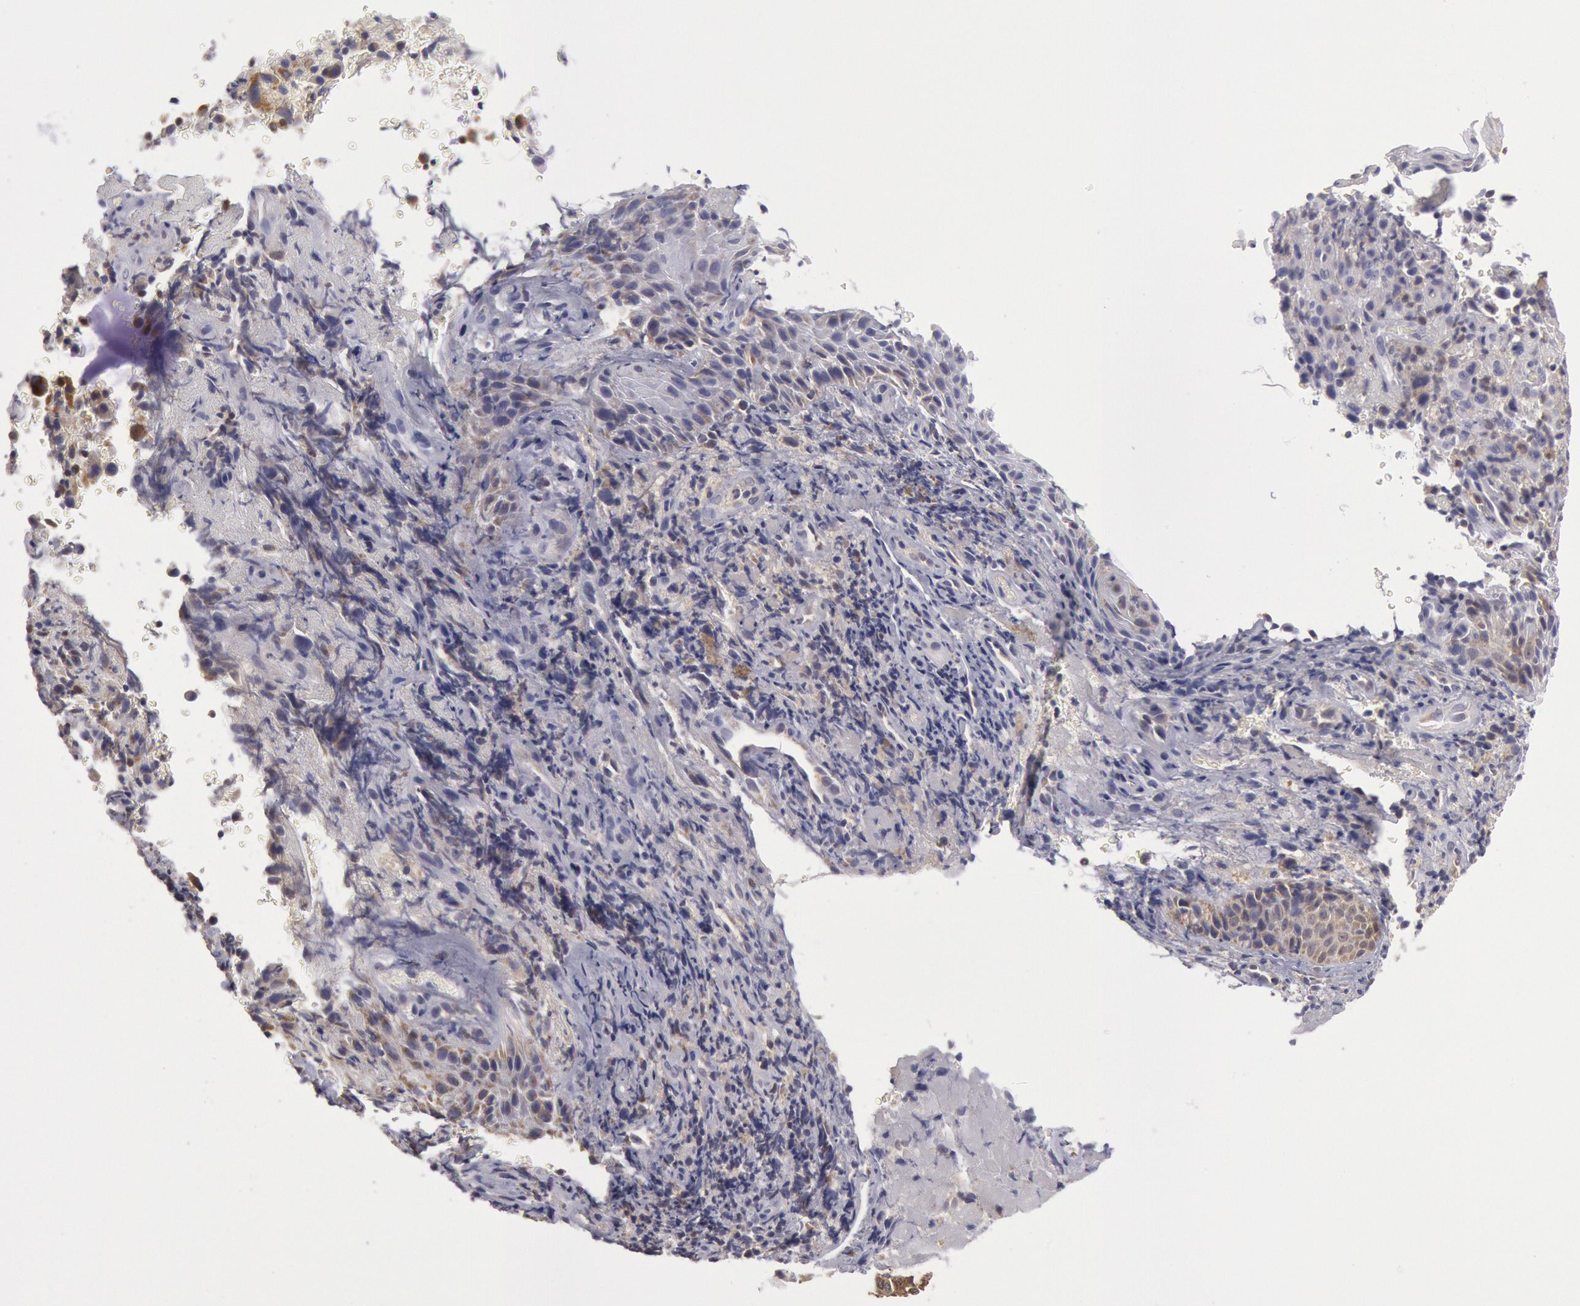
{"staining": {"intensity": "weak", "quantity": "<25%", "location": "cytoplasmic/membranous"}, "tissue": "melanoma", "cell_type": "Tumor cells", "image_type": "cancer", "snomed": [{"axis": "morphology", "description": "Malignant melanoma, NOS"}, {"axis": "topography", "description": "Skin"}], "caption": "Protein analysis of melanoma exhibits no significant staining in tumor cells.", "gene": "MPST", "patient": {"sex": "male", "age": 75}}